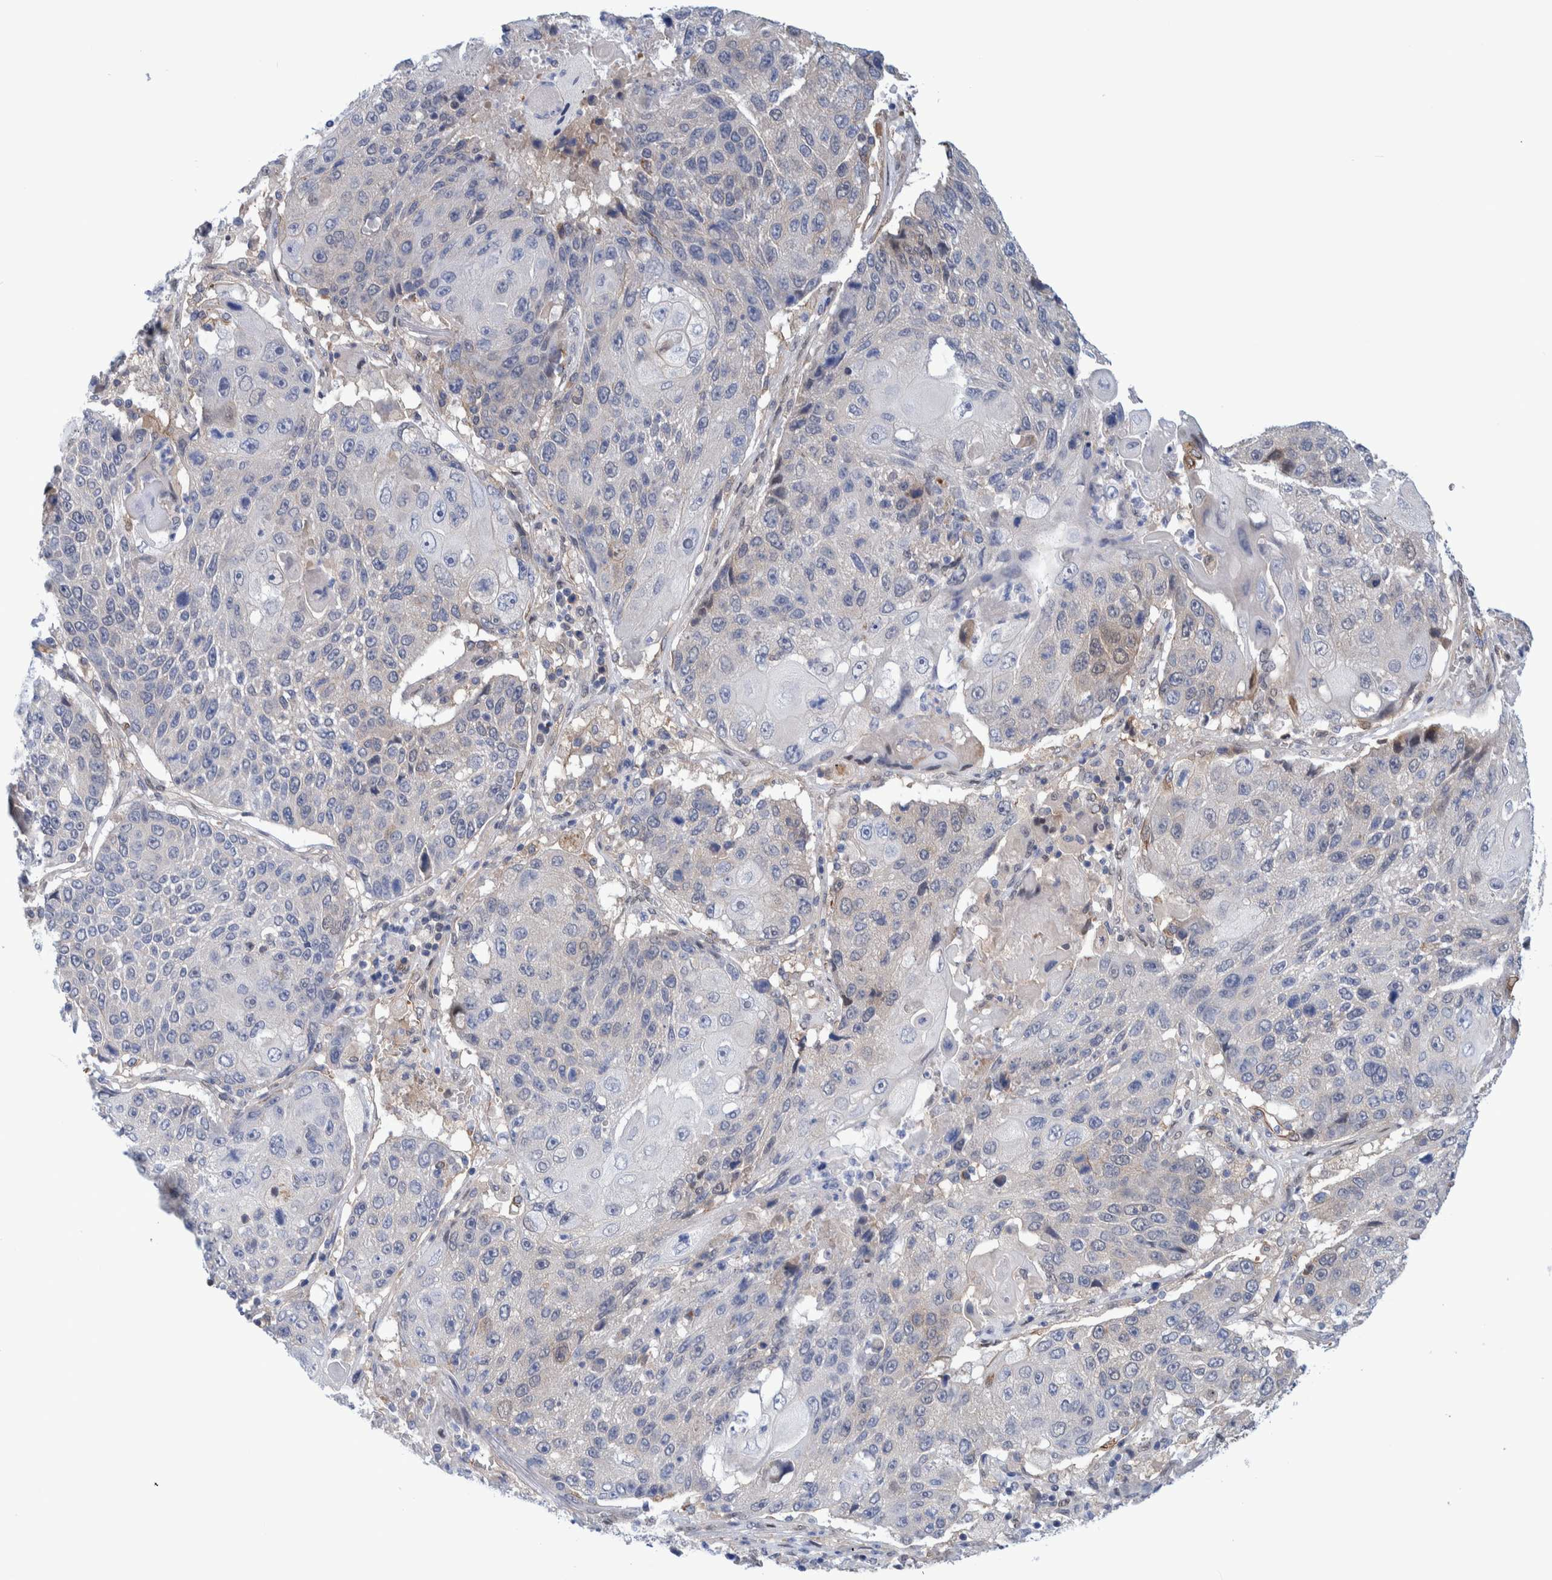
{"staining": {"intensity": "negative", "quantity": "none", "location": "none"}, "tissue": "lung cancer", "cell_type": "Tumor cells", "image_type": "cancer", "snomed": [{"axis": "morphology", "description": "Squamous cell carcinoma, NOS"}, {"axis": "topography", "description": "Lung"}], "caption": "Tumor cells are negative for brown protein staining in lung cancer (squamous cell carcinoma).", "gene": "PFAS", "patient": {"sex": "male", "age": 61}}